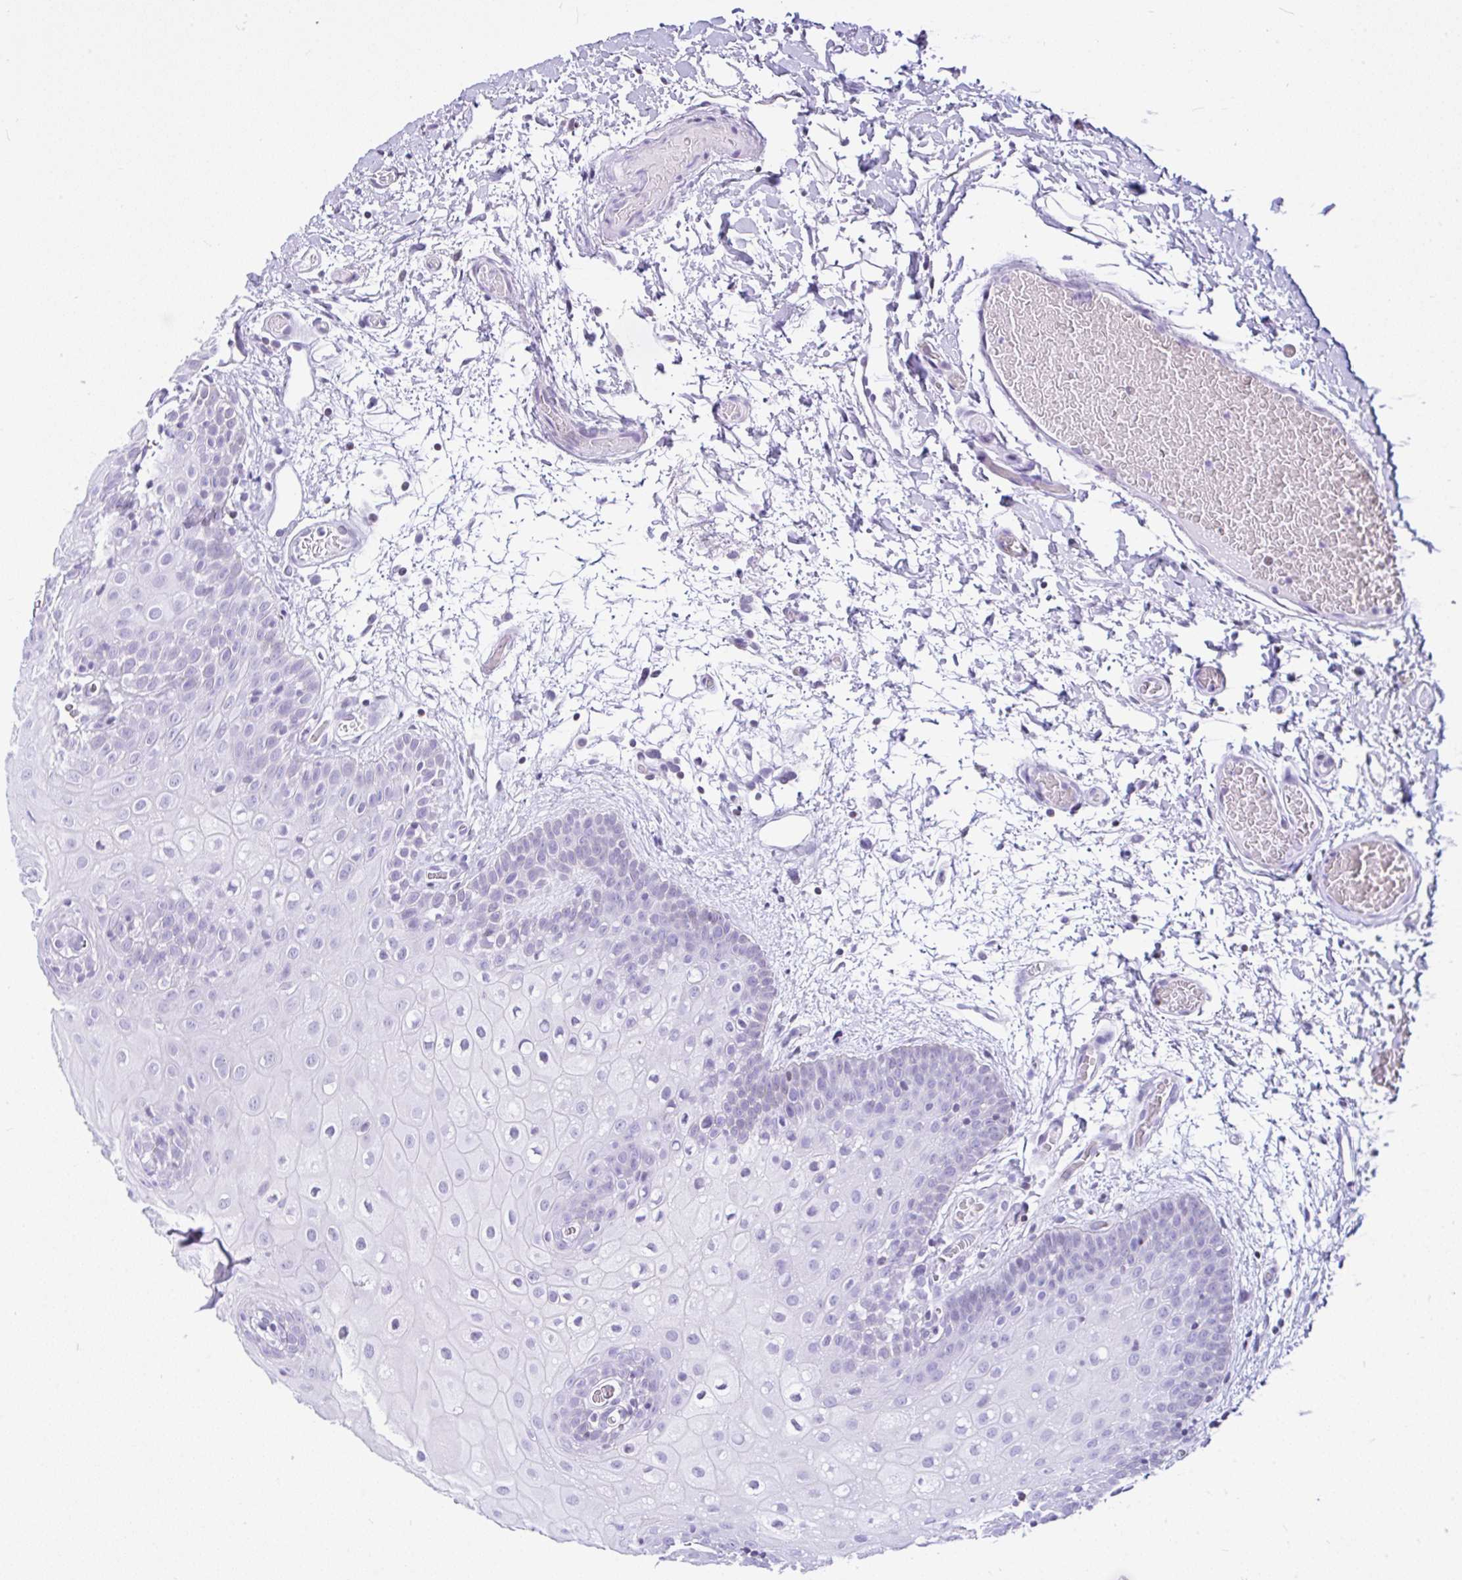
{"staining": {"intensity": "weak", "quantity": "<25%", "location": "cytoplasmic/membranous"}, "tissue": "oral mucosa", "cell_type": "Squamous epithelial cells", "image_type": "normal", "snomed": [{"axis": "morphology", "description": "Normal tissue, NOS"}, {"axis": "morphology", "description": "Squamous cell carcinoma, NOS"}, {"axis": "topography", "description": "Oral tissue"}, {"axis": "topography", "description": "Tounge, NOS"}, {"axis": "topography", "description": "Head-Neck"}], "caption": "Immunohistochemistry (IHC) of unremarkable oral mucosa reveals no positivity in squamous epithelial cells.", "gene": "KRT27", "patient": {"sex": "male", "age": 76}}